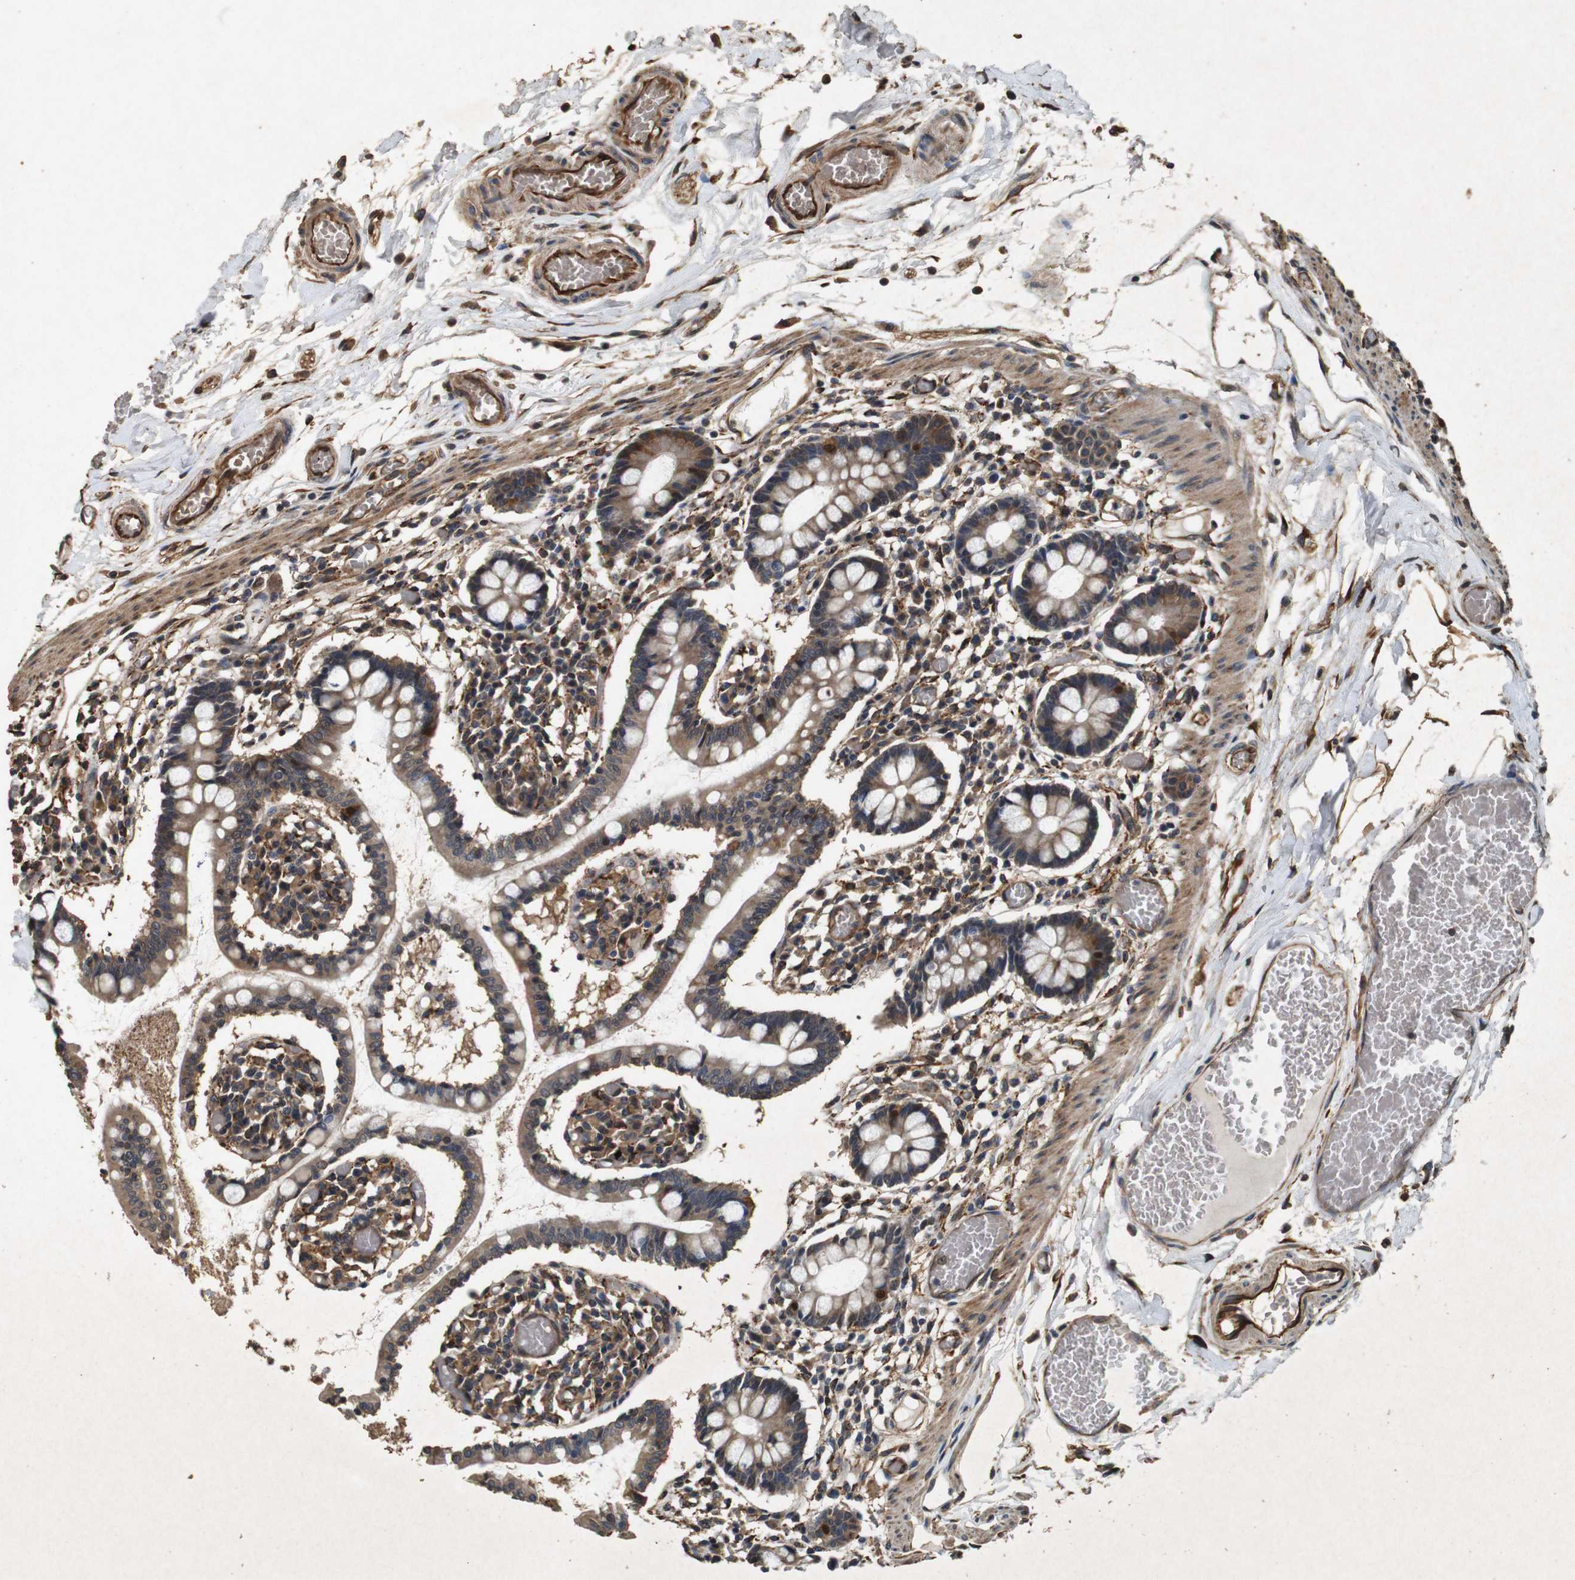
{"staining": {"intensity": "moderate", "quantity": ">75%", "location": "cytoplasmic/membranous"}, "tissue": "small intestine", "cell_type": "Glandular cells", "image_type": "normal", "snomed": [{"axis": "morphology", "description": "Normal tissue, NOS"}, {"axis": "topography", "description": "Small intestine"}], "caption": "Immunohistochemical staining of benign small intestine exhibits >75% levels of moderate cytoplasmic/membranous protein positivity in about >75% of glandular cells. Ihc stains the protein in brown and the nuclei are stained blue.", "gene": "CNPY4", "patient": {"sex": "female", "age": 61}}